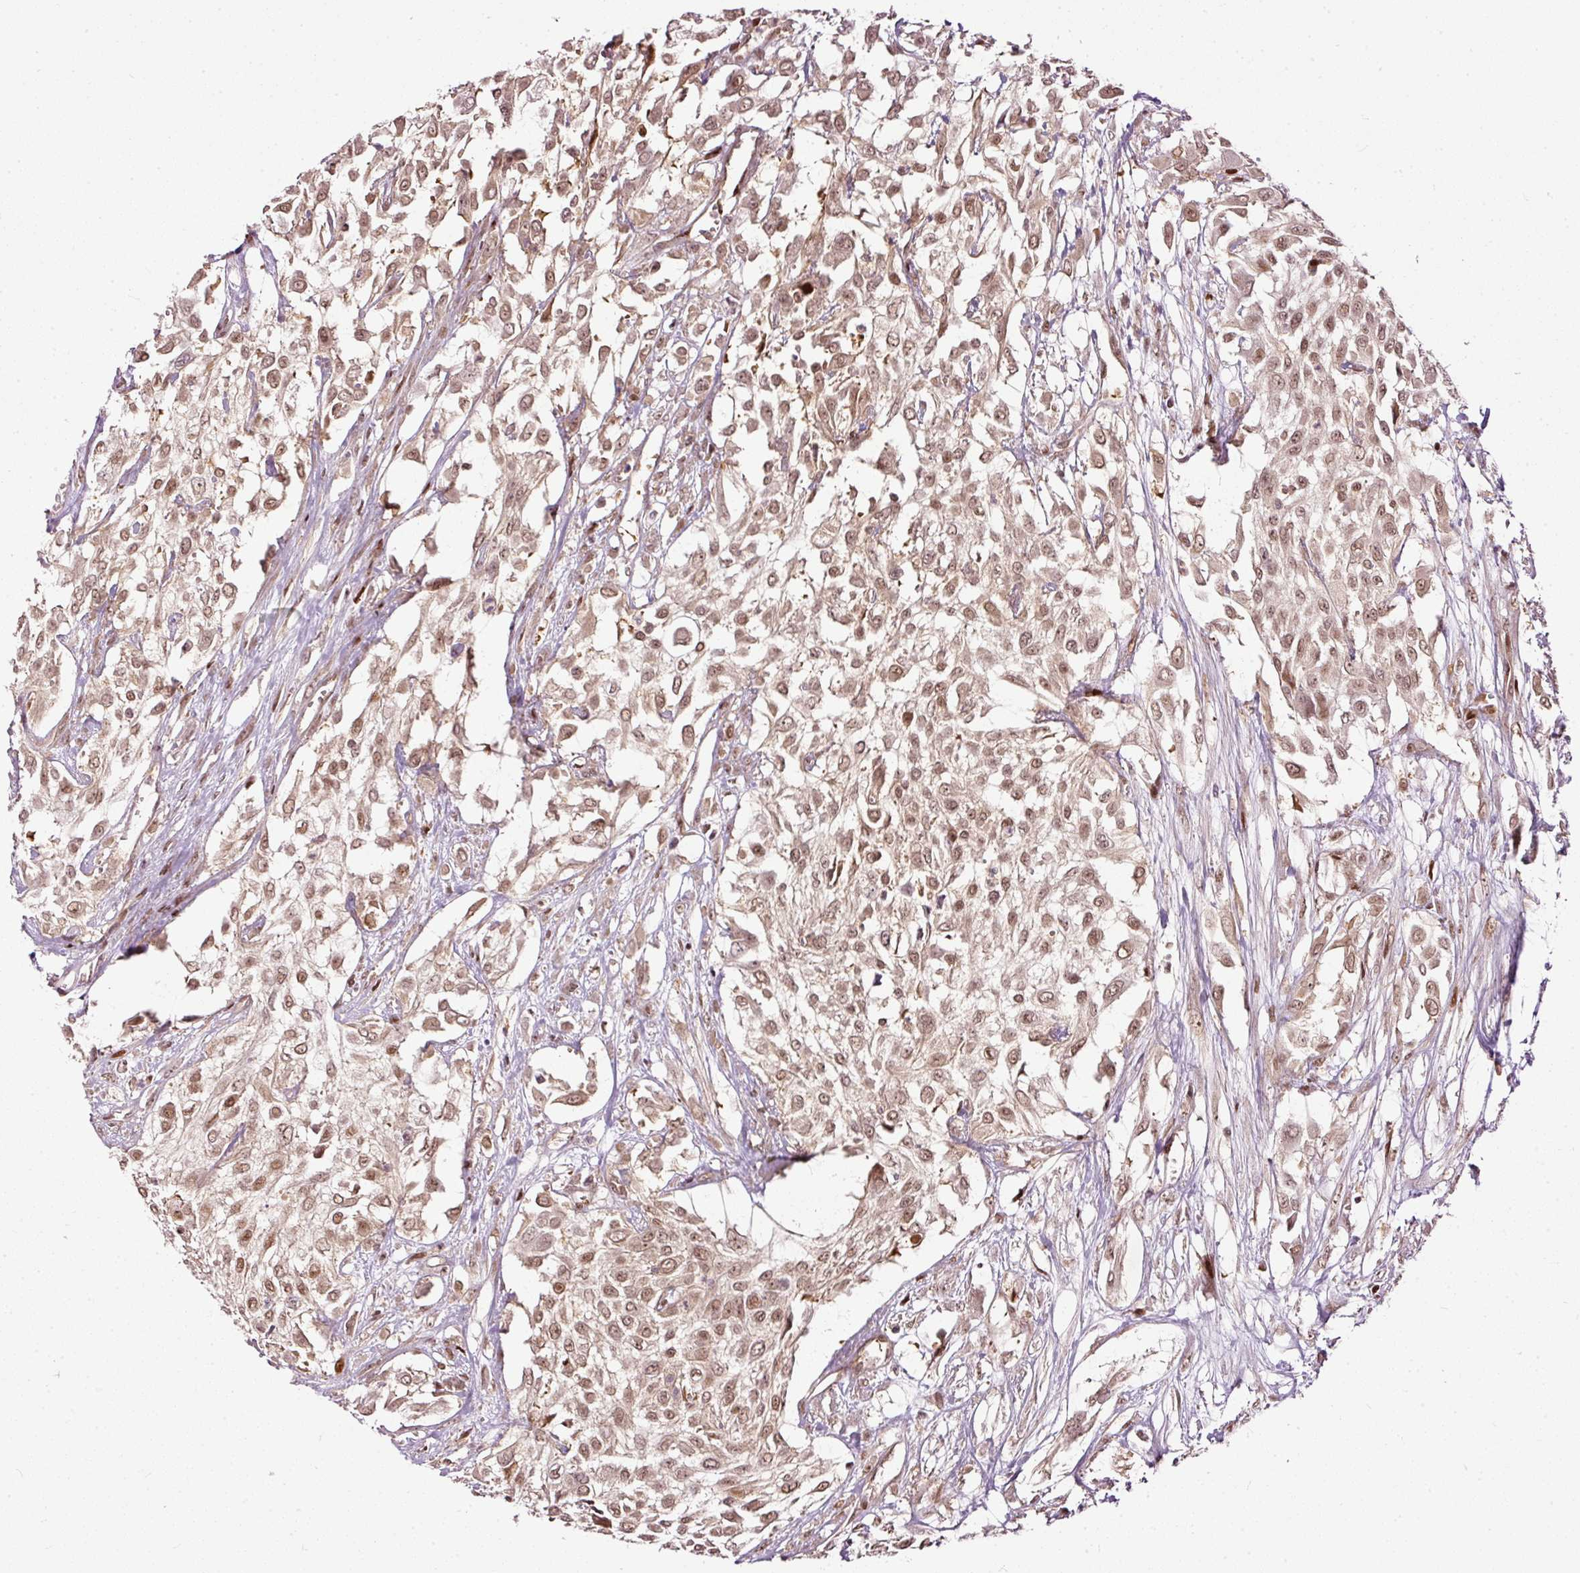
{"staining": {"intensity": "moderate", "quantity": ">75%", "location": "cytoplasmic/membranous,nuclear"}, "tissue": "urothelial cancer", "cell_type": "Tumor cells", "image_type": "cancer", "snomed": [{"axis": "morphology", "description": "Urothelial carcinoma, High grade"}, {"axis": "topography", "description": "Urinary bladder"}], "caption": "The micrograph displays a brown stain indicating the presence of a protein in the cytoplasmic/membranous and nuclear of tumor cells in high-grade urothelial carcinoma.", "gene": "ZNF778", "patient": {"sex": "male", "age": 57}}